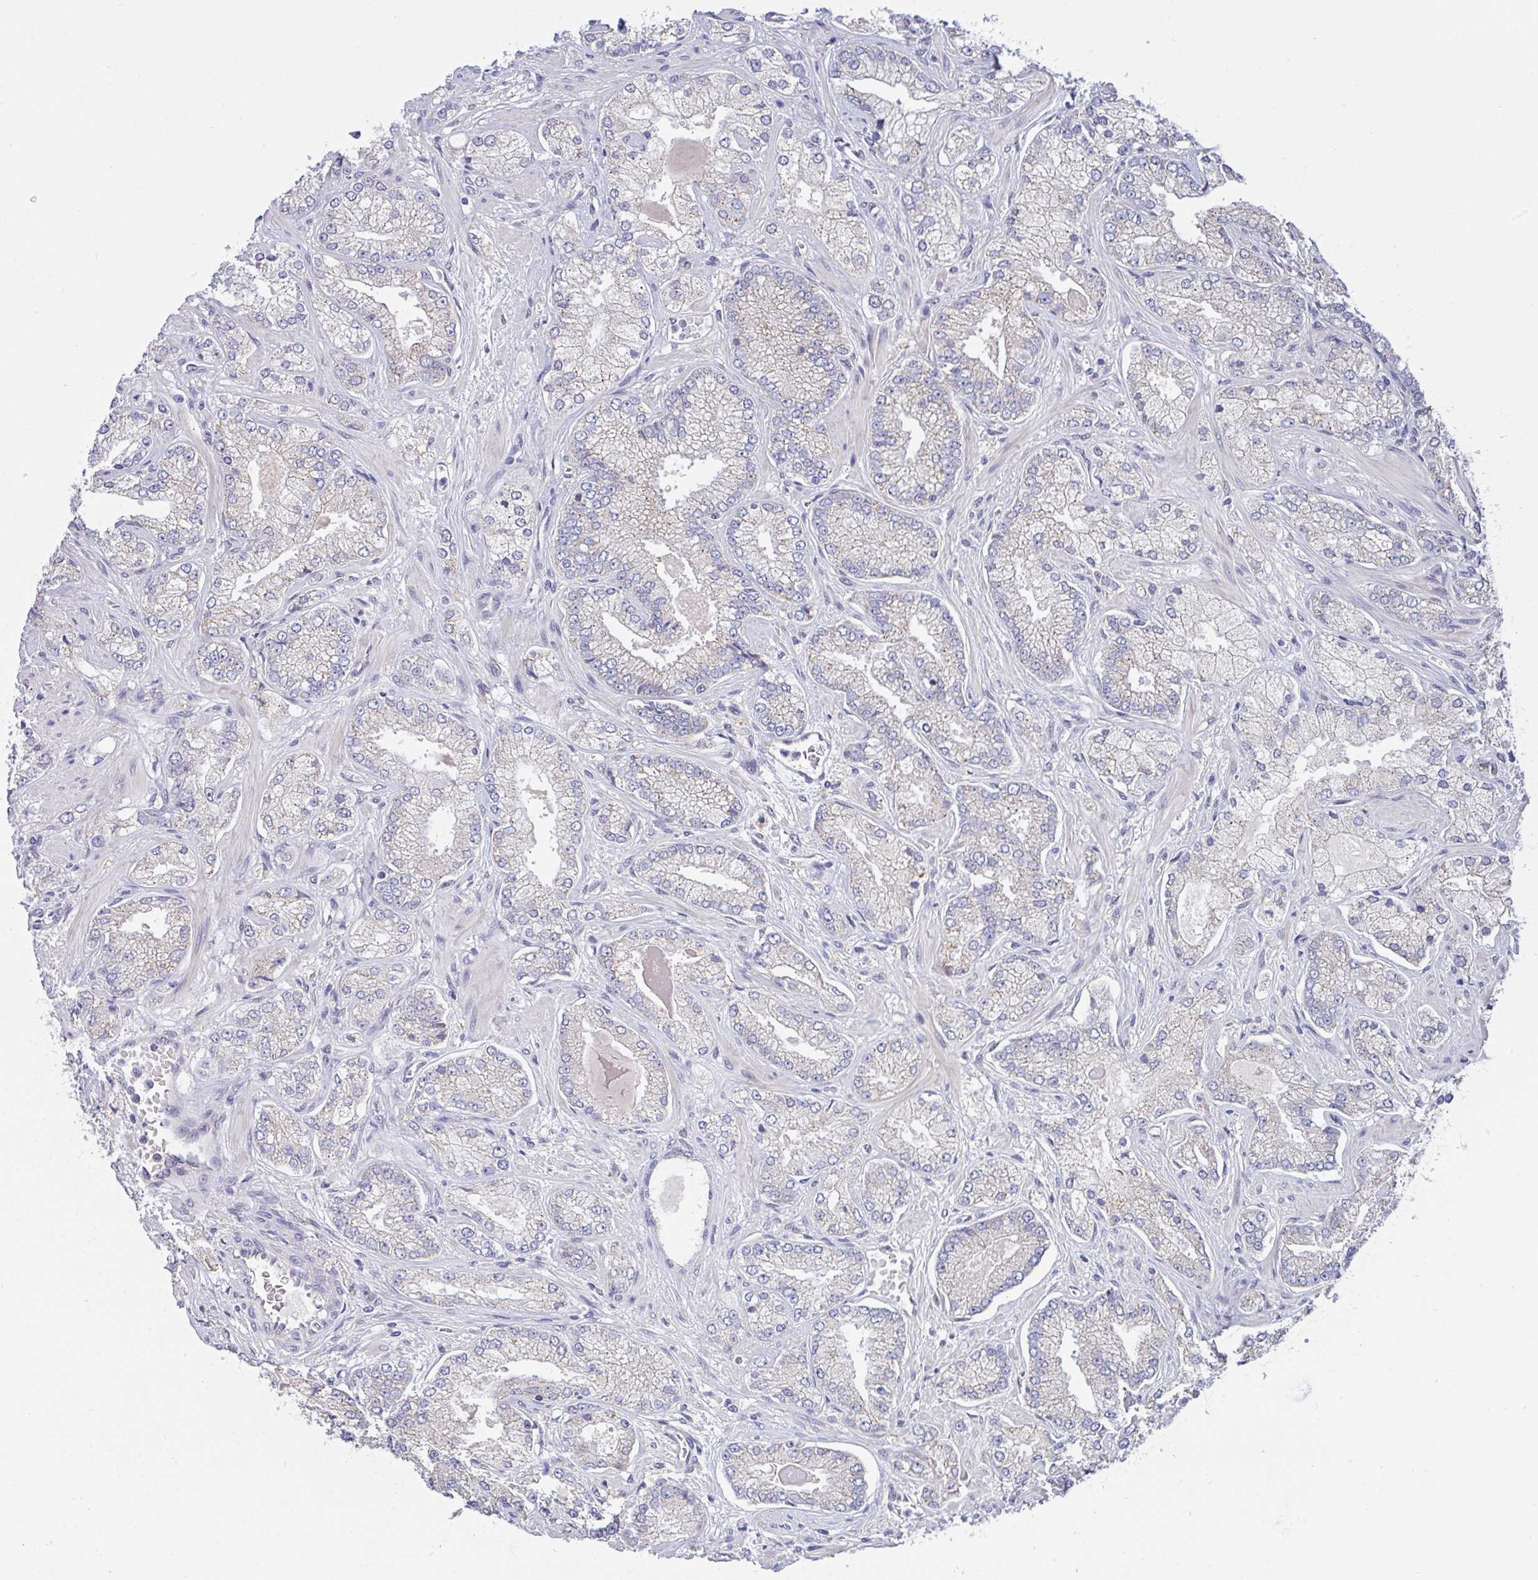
{"staining": {"intensity": "negative", "quantity": "none", "location": "none"}, "tissue": "prostate cancer", "cell_type": "Tumor cells", "image_type": "cancer", "snomed": [{"axis": "morphology", "description": "Normal tissue, NOS"}, {"axis": "morphology", "description": "Adenocarcinoma, High grade"}, {"axis": "topography", "description": "Prostate"}, {"axis": "topography", "description": "Peripheral nerve tissue"}], "caption": "Immunohistochemistry (IHC) image of human prostate adenocarcinoma (high-grade) stained for a protein (brown), which demonstrates no positivity in tumor cells.", "gene": "L3HYPDH", "patient": {"sex": "male", "age": 68}}